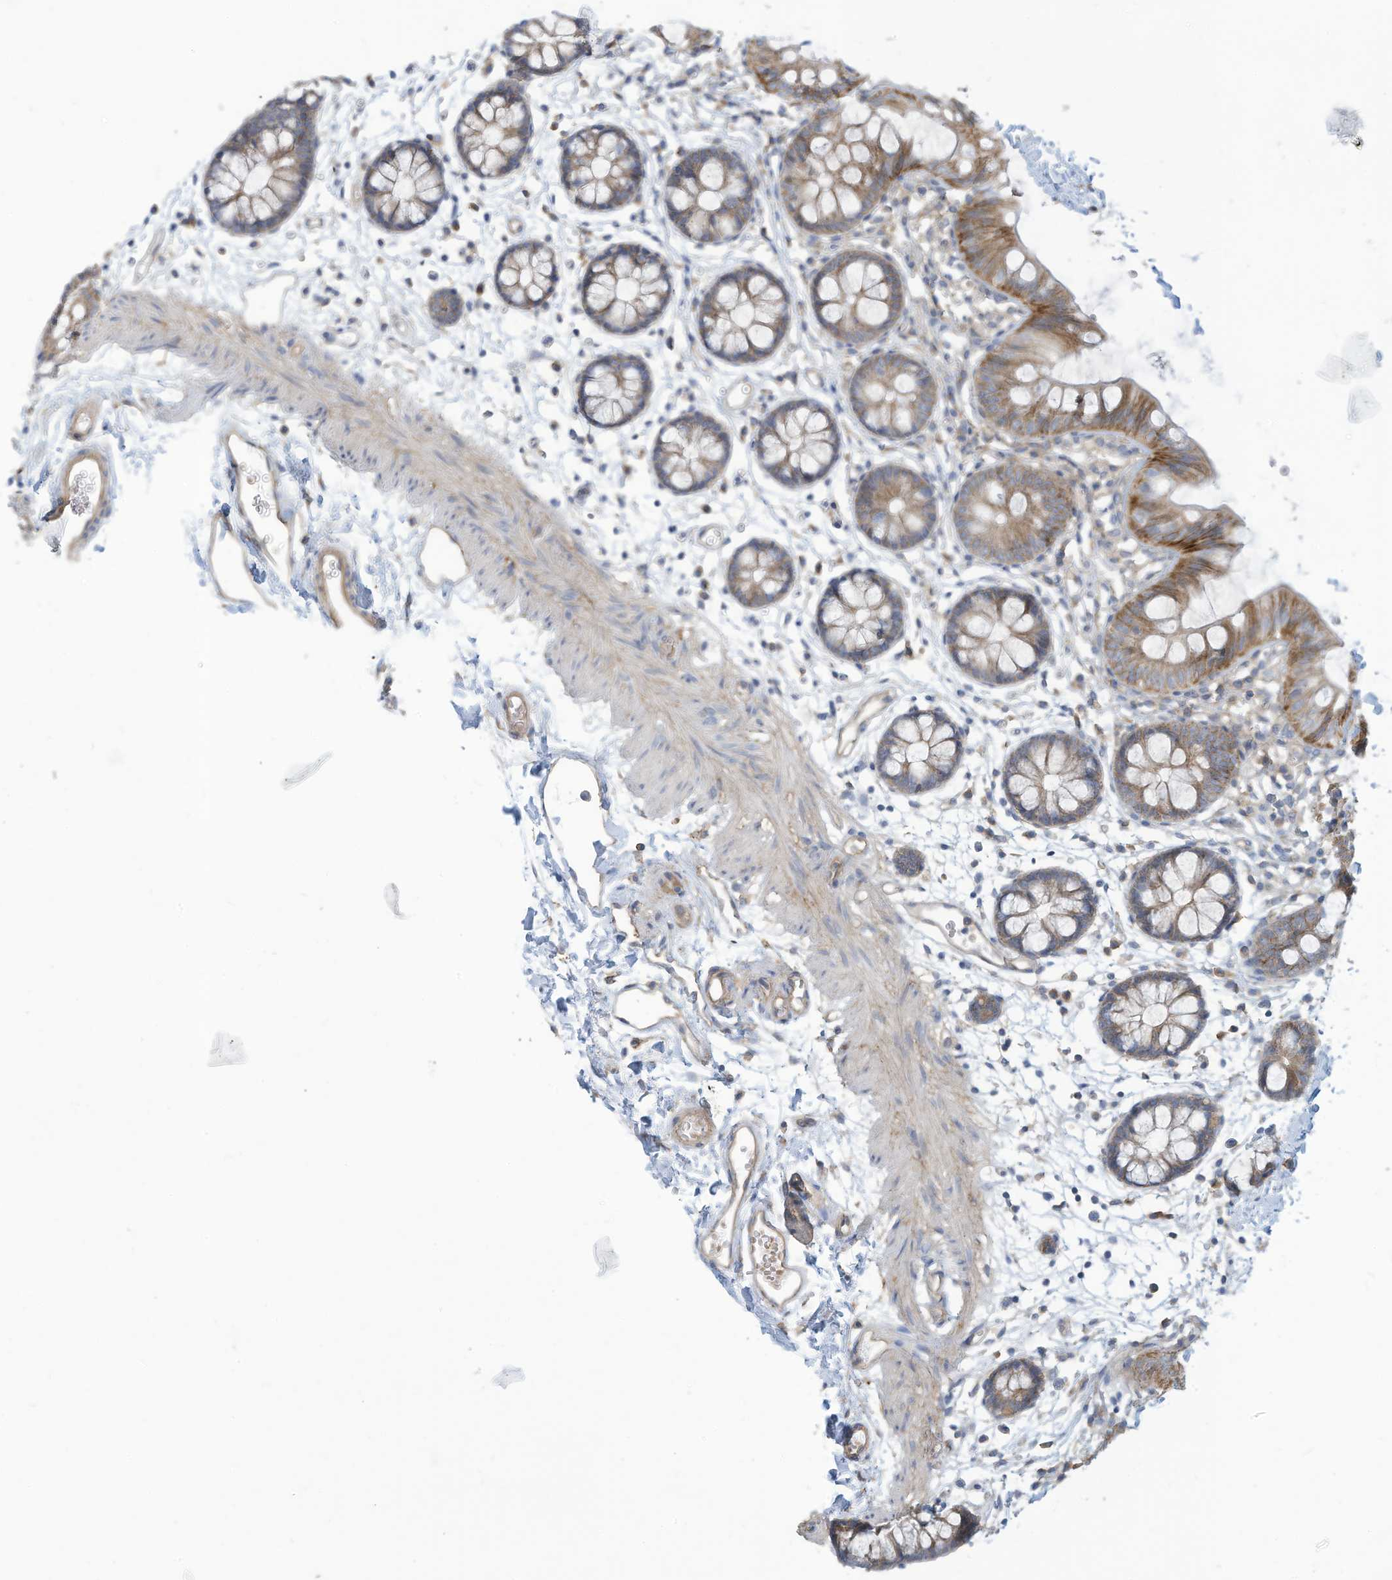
{"staining": {"intensity": "moderate", "quantity": ">75%", "location": "cytoplasmic/membranous"}, "tissue": "colon", "cell_type": "Endothelial cells", "image_type": "normal", "snomed": [{"axis": "morphology", "description": "Normal tissue, NOS"}, {"axis": "topography", "description": "Colon"}], "caption": "The immunohistochemical stain shows moderate cytoplasmic/membranous positivity in endothelial cells of normal colon.", "gene": "ADAT2", "patient": {"sex": "male", "age": 56}}